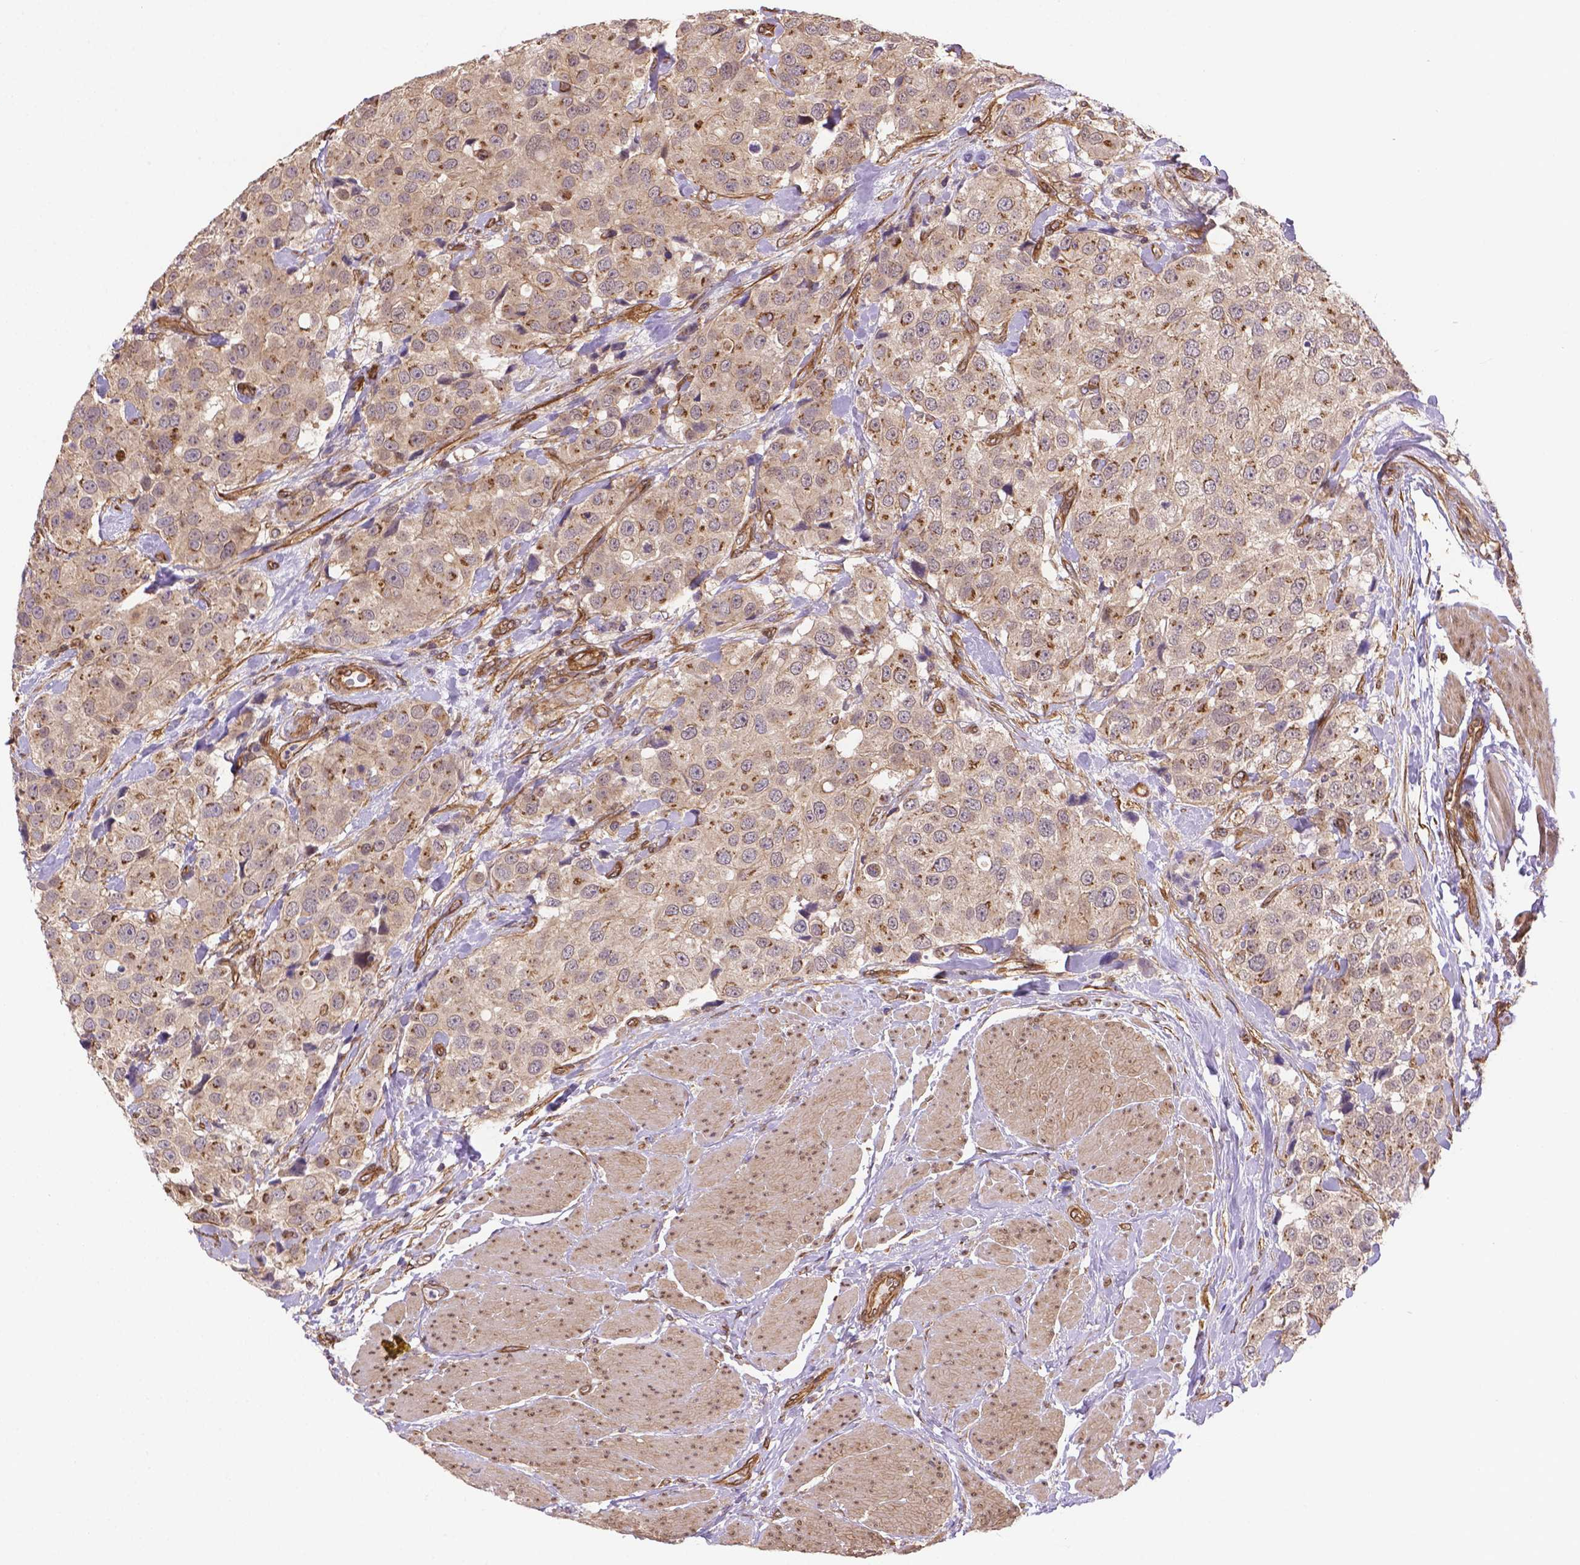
{"staining": {"intensity": "weak", "quantity": ">75%", "location": "cytoplasmic/membranous"}, "tissue": "urothelial cancer", "cell_type": "Tumor cells", "image_type": "cancer", "snomed": [{"axis": "morphology", "description": "Urothelial carcinoma, High grade"}, {"axis": "topography", "description": "Urinary bladder"}], "caption": "This micrograph demonstrates IHC staining of urothelial cancer, with low weak cytoplasmic/membranous positivity in approximately >75% of tumor cells.", "gene": "YAP1", "patient": {"sex": "female", "age": 64}}